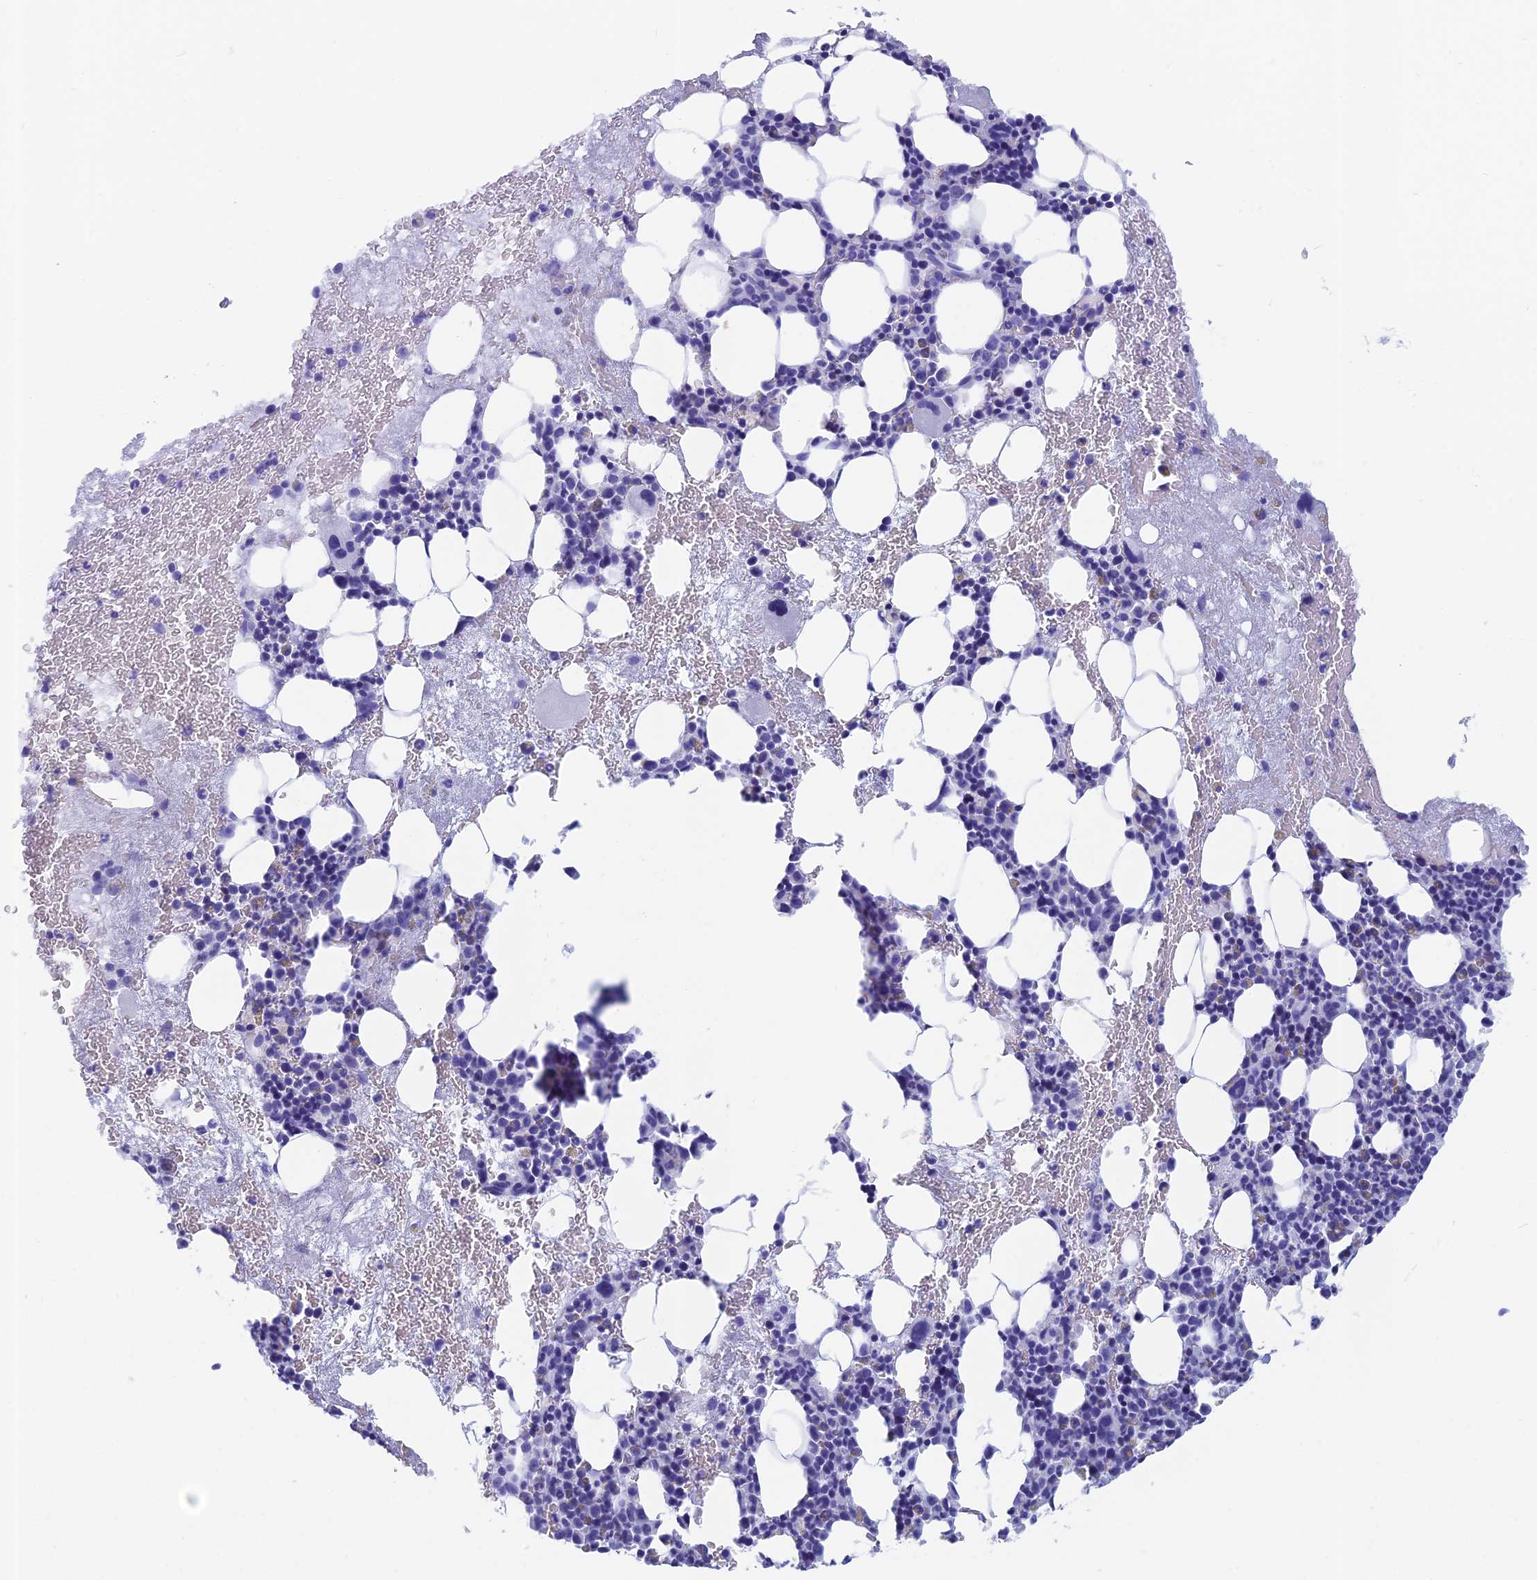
{"staining": {"intensity": "negative", "quantity": "none", "location": "none"}, "tissue": "bone marrow", "cell_type": "Hematopoietic cells", "image_type": "normal", "snomed": [{"axis": "morphology", "description": "Normal tissue, NOS"}, {"axis": "topography", "description": "Bone marrow"}], "caption": "High magnification brightfield microscopy of unremarkable bone marrow stained with DAB (3,3'-diaminobenzidine) (brown) and counterstained with hematoxylin (blue): hematopoietic cells show no significant staining.", "gene": "CAPS", "patient": {"sex": "female", "age": 37}}